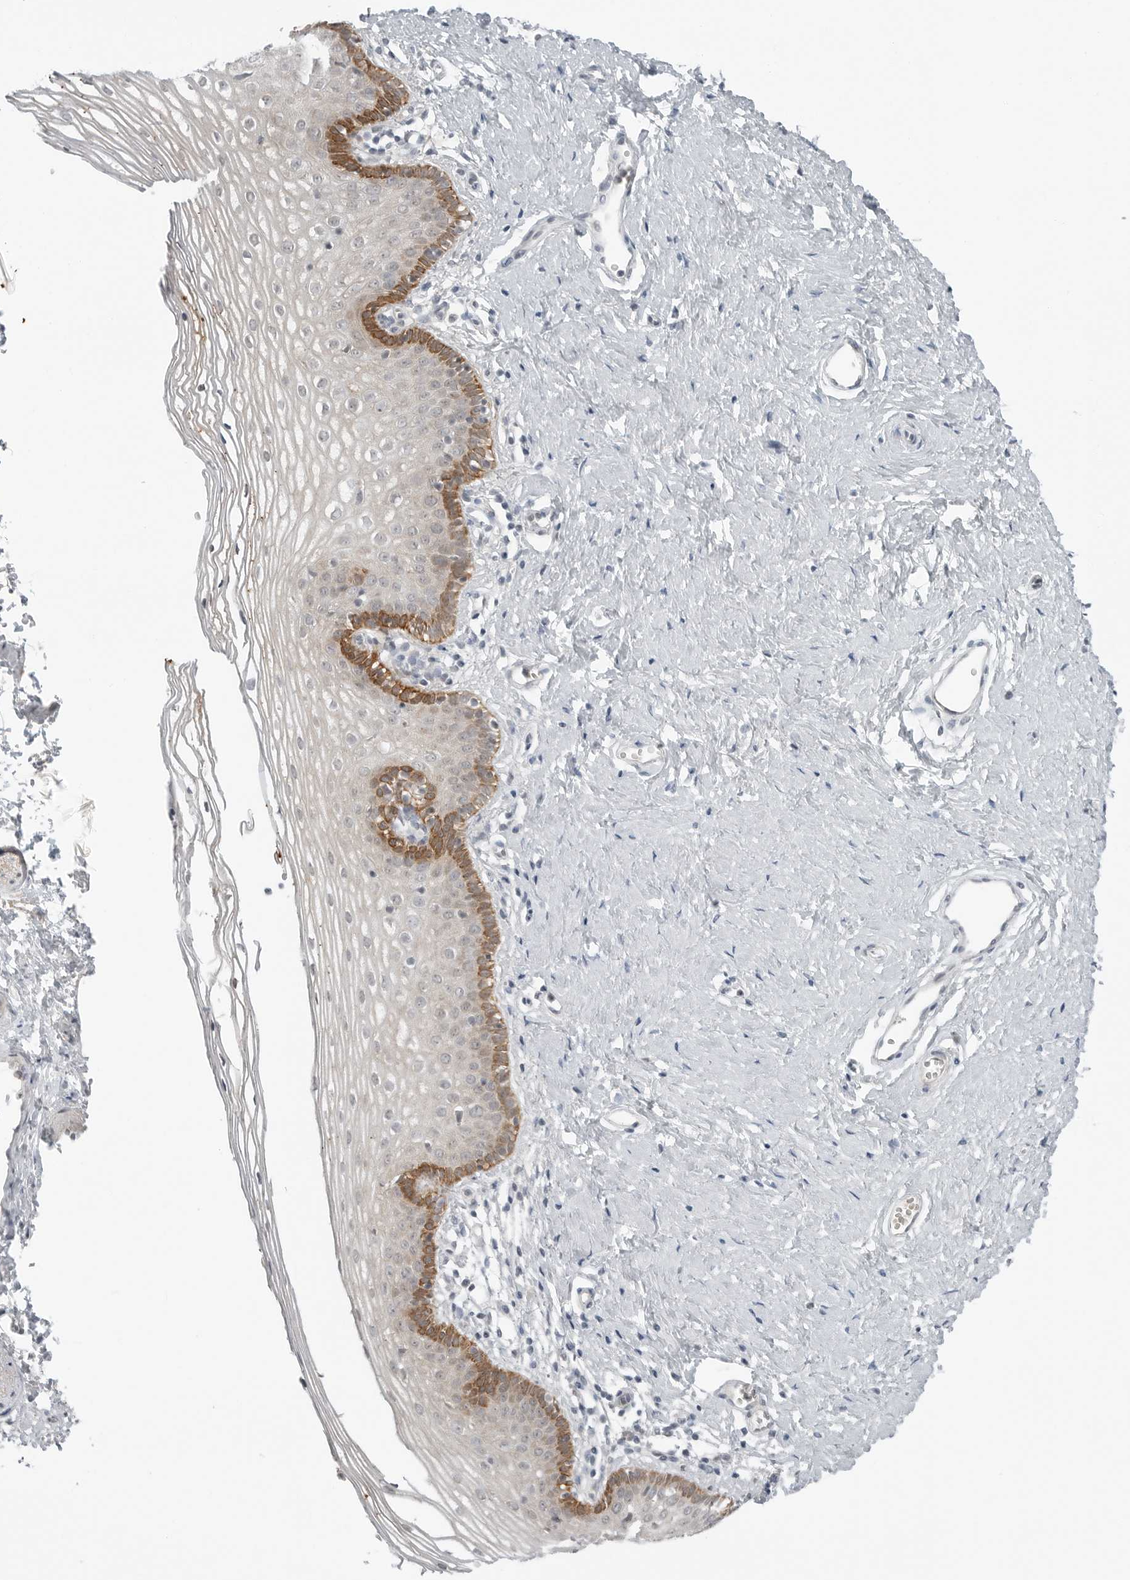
{"staining": {"intensity": "moderate", "quantity": "<25%", "location": "cytoplasmic/membranous"}, "tissue": "vagina", "cell_type": "Squamous epithelial cells", "image_type": "normal", "snomed": [{"axis": "morphology", "description": "Normal tissue, NOS"}, {"axis": "topography", "description": "Vagina"}], "caption": "Immunohistochemistry histopathology image of benign human vagina stained for a protein (brown), which reveals low levels of moderate cytoplasmic/membranous positivity in about <25% of squamous epithelial cells.", "gene": "FCRLB", "patient": {"sex": "female", "age": 32}}